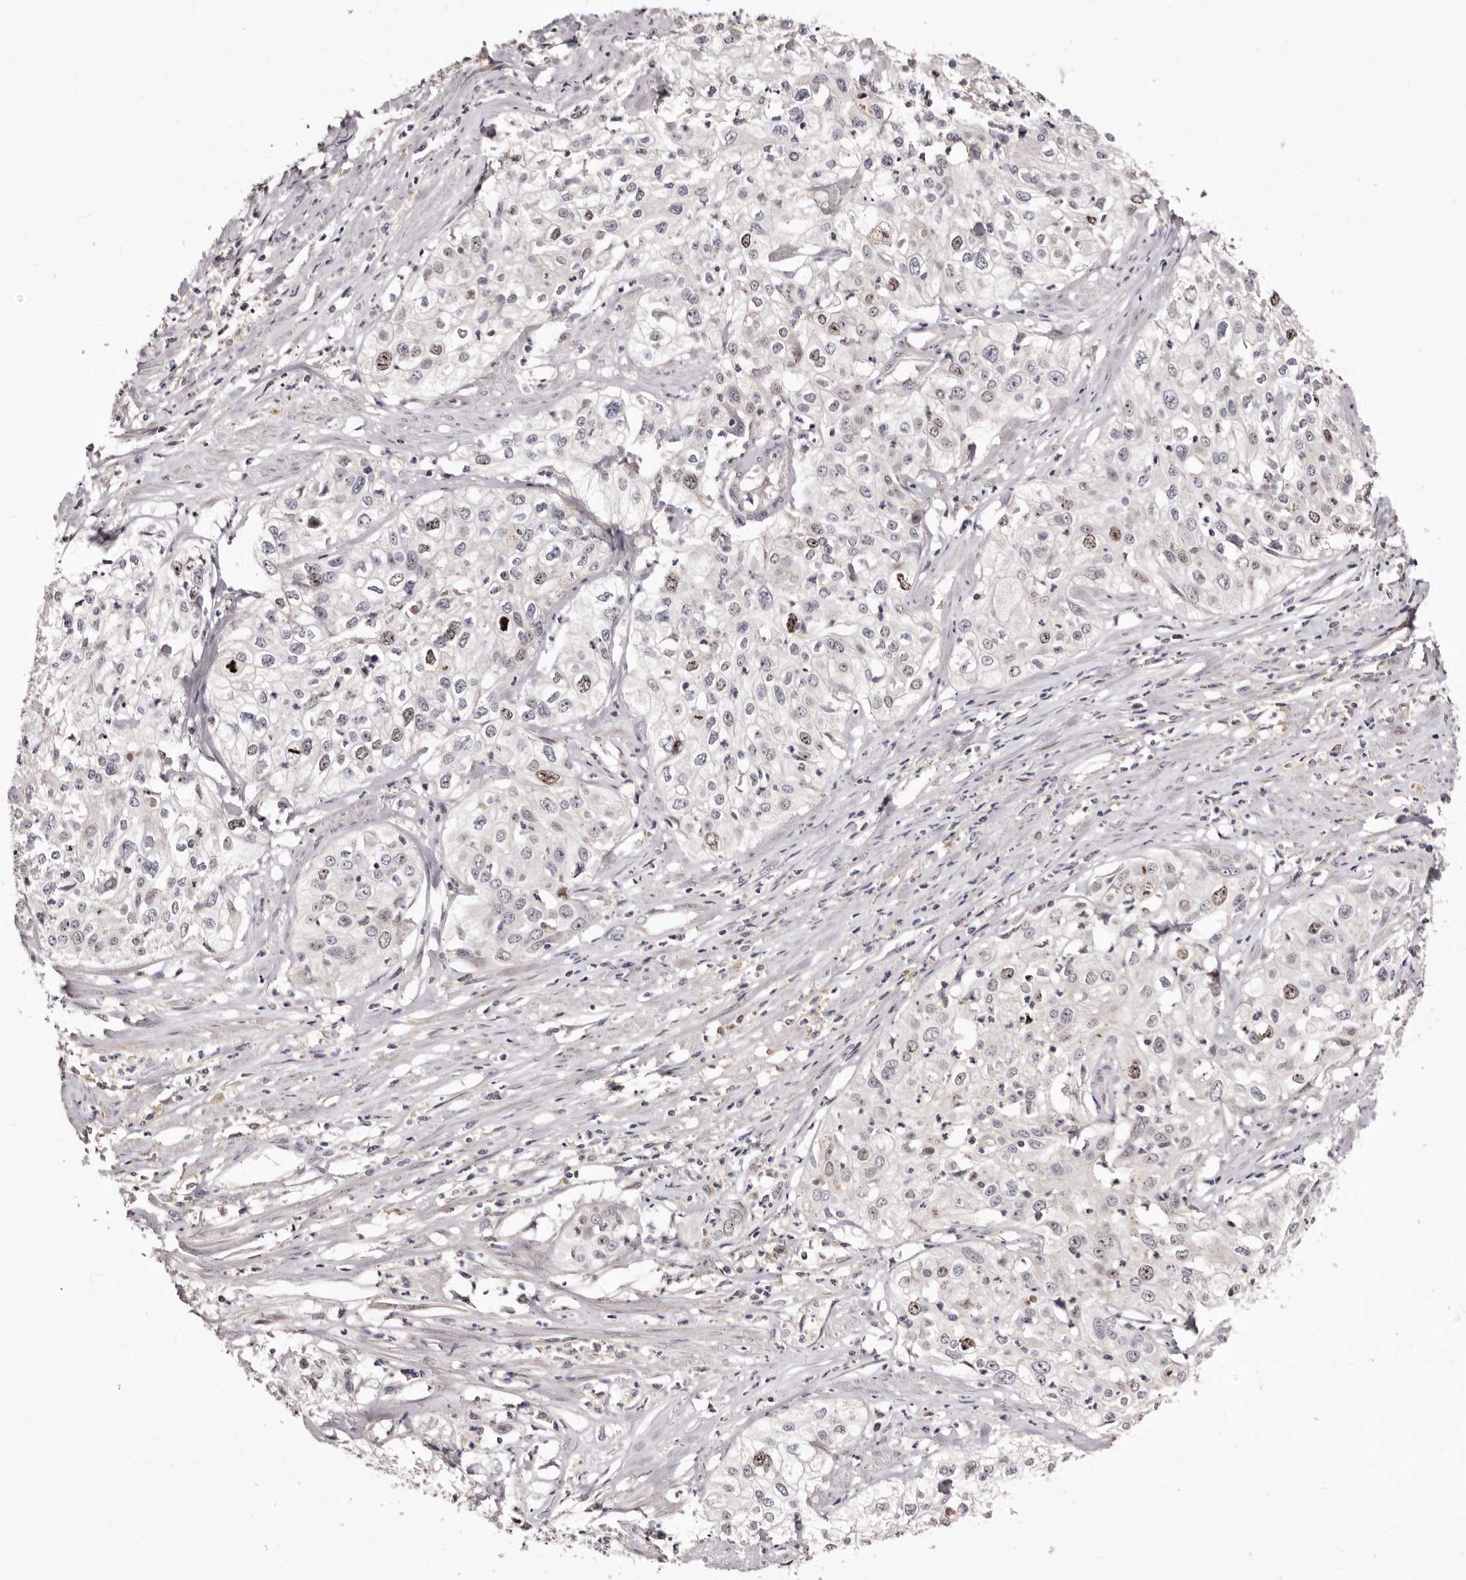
{"staining": {"intensity": "moderate", "quantity": "<25%", "location": "nuclear"}, "tissue": "cervical cancer", "cell_type": "Tumor cells", "image_type": "cancer", "snomed": [{"axis": "morphology", "description": "Squamous cell carcinoma, NOS"}, {"axis": "topography", "description": "Cervix"}], "caption": "Immunohistochemistry (IHC) histopathology image of cervical cancer (squamous cell carcinoma) stained for a protein (brown), which displays low levels of moderate nuclear expression in about <25% of tumor cells.", "gene": "CDCA8", "patient": {"sex": "female", "age": 31}}